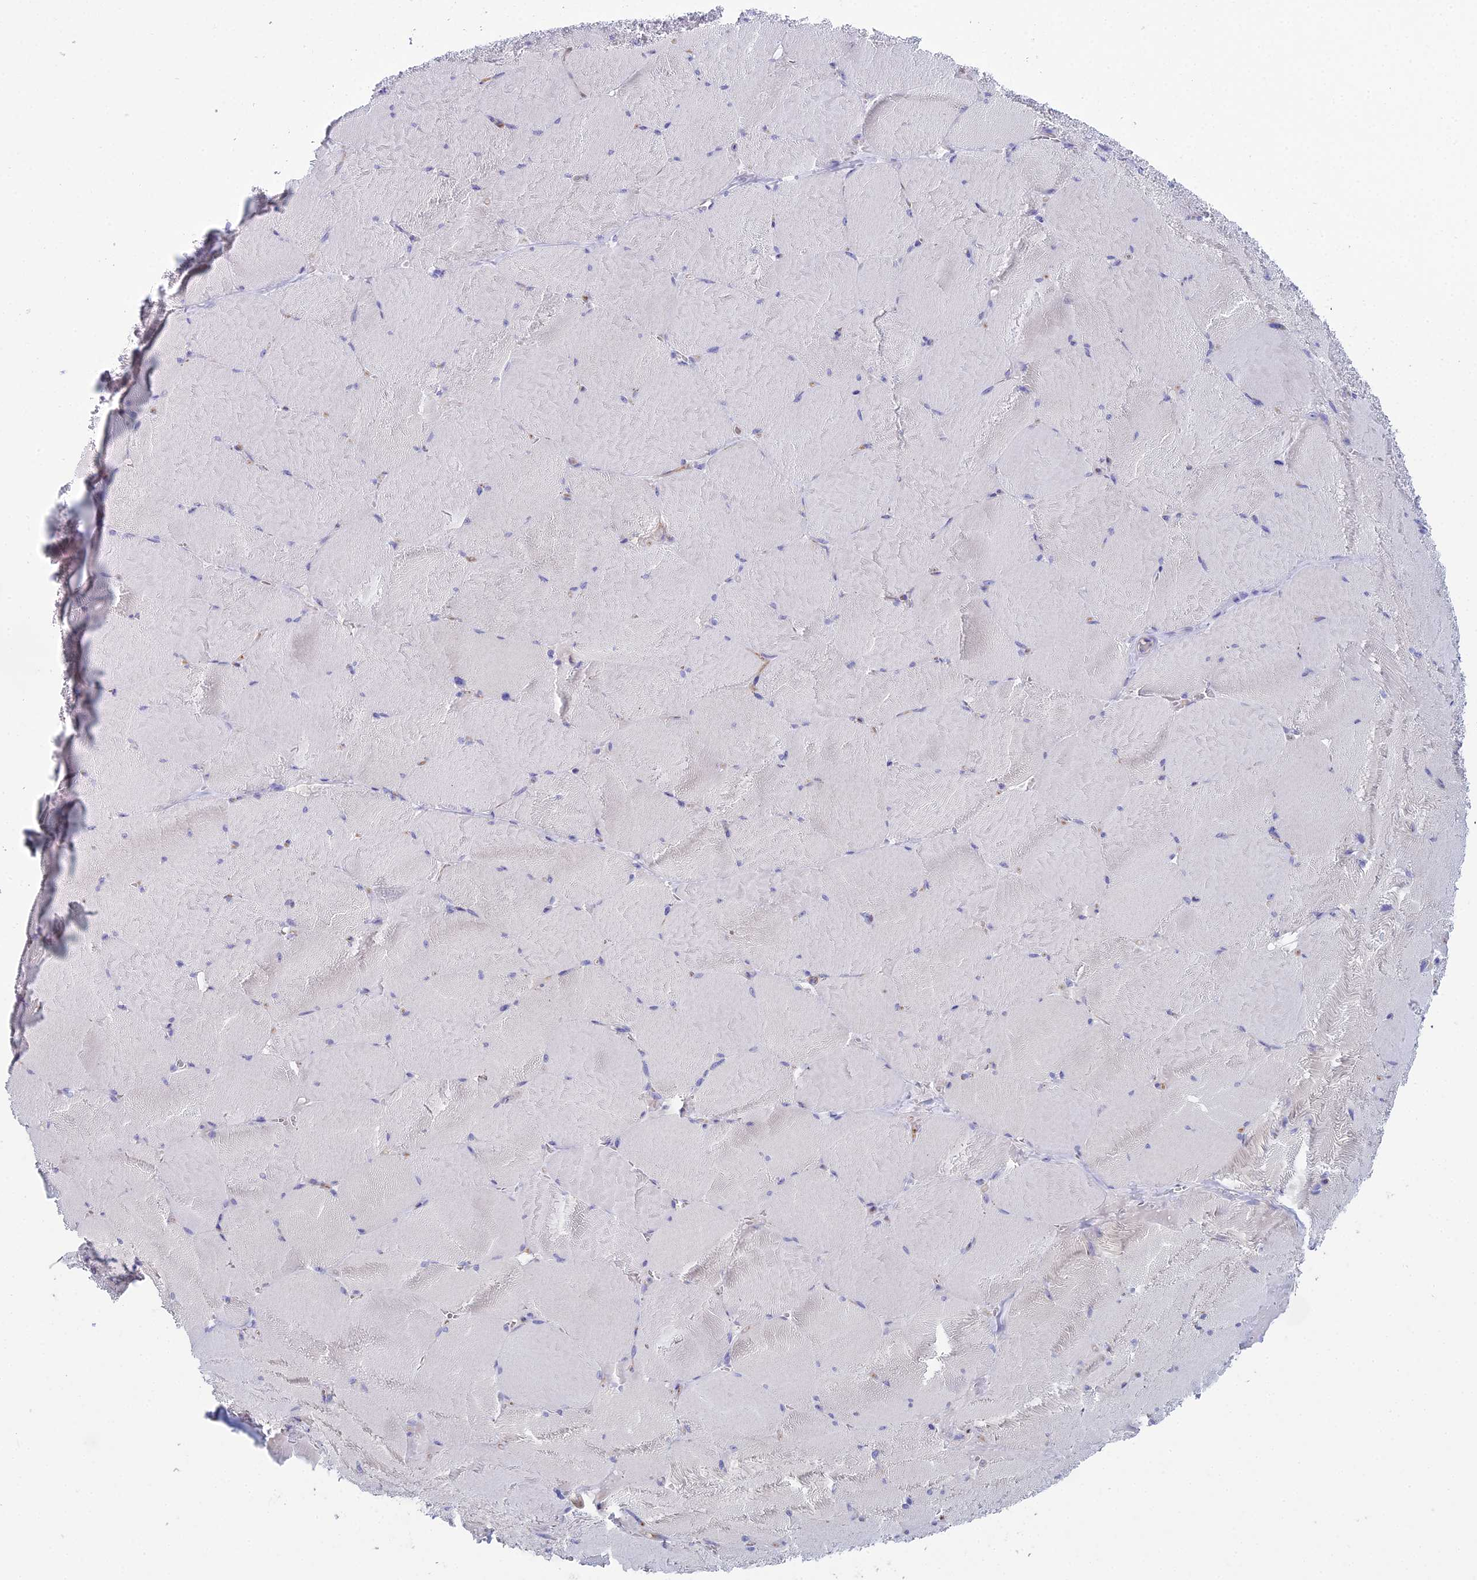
{"staining": {"intensity": "negative", "quantity": "none", "location": "none"}, "tissue": "skeletal muscle", "cell_type": "Myocytes", "image_type": "normal", "snomed": [{"axis": "morphology", "description": "Normal tissue, NOS"}, {"axis": "topography", "description": "Skeletal muscle"}, {"axis": "topography", "description": "Head-Neck"}], "caption": "DAB immunohistochemical staining of benign human skeletal muscle displays no significant positivity in myocytes.", "gene": "ACE", "patient": {"sex": "male", "age": 66}}